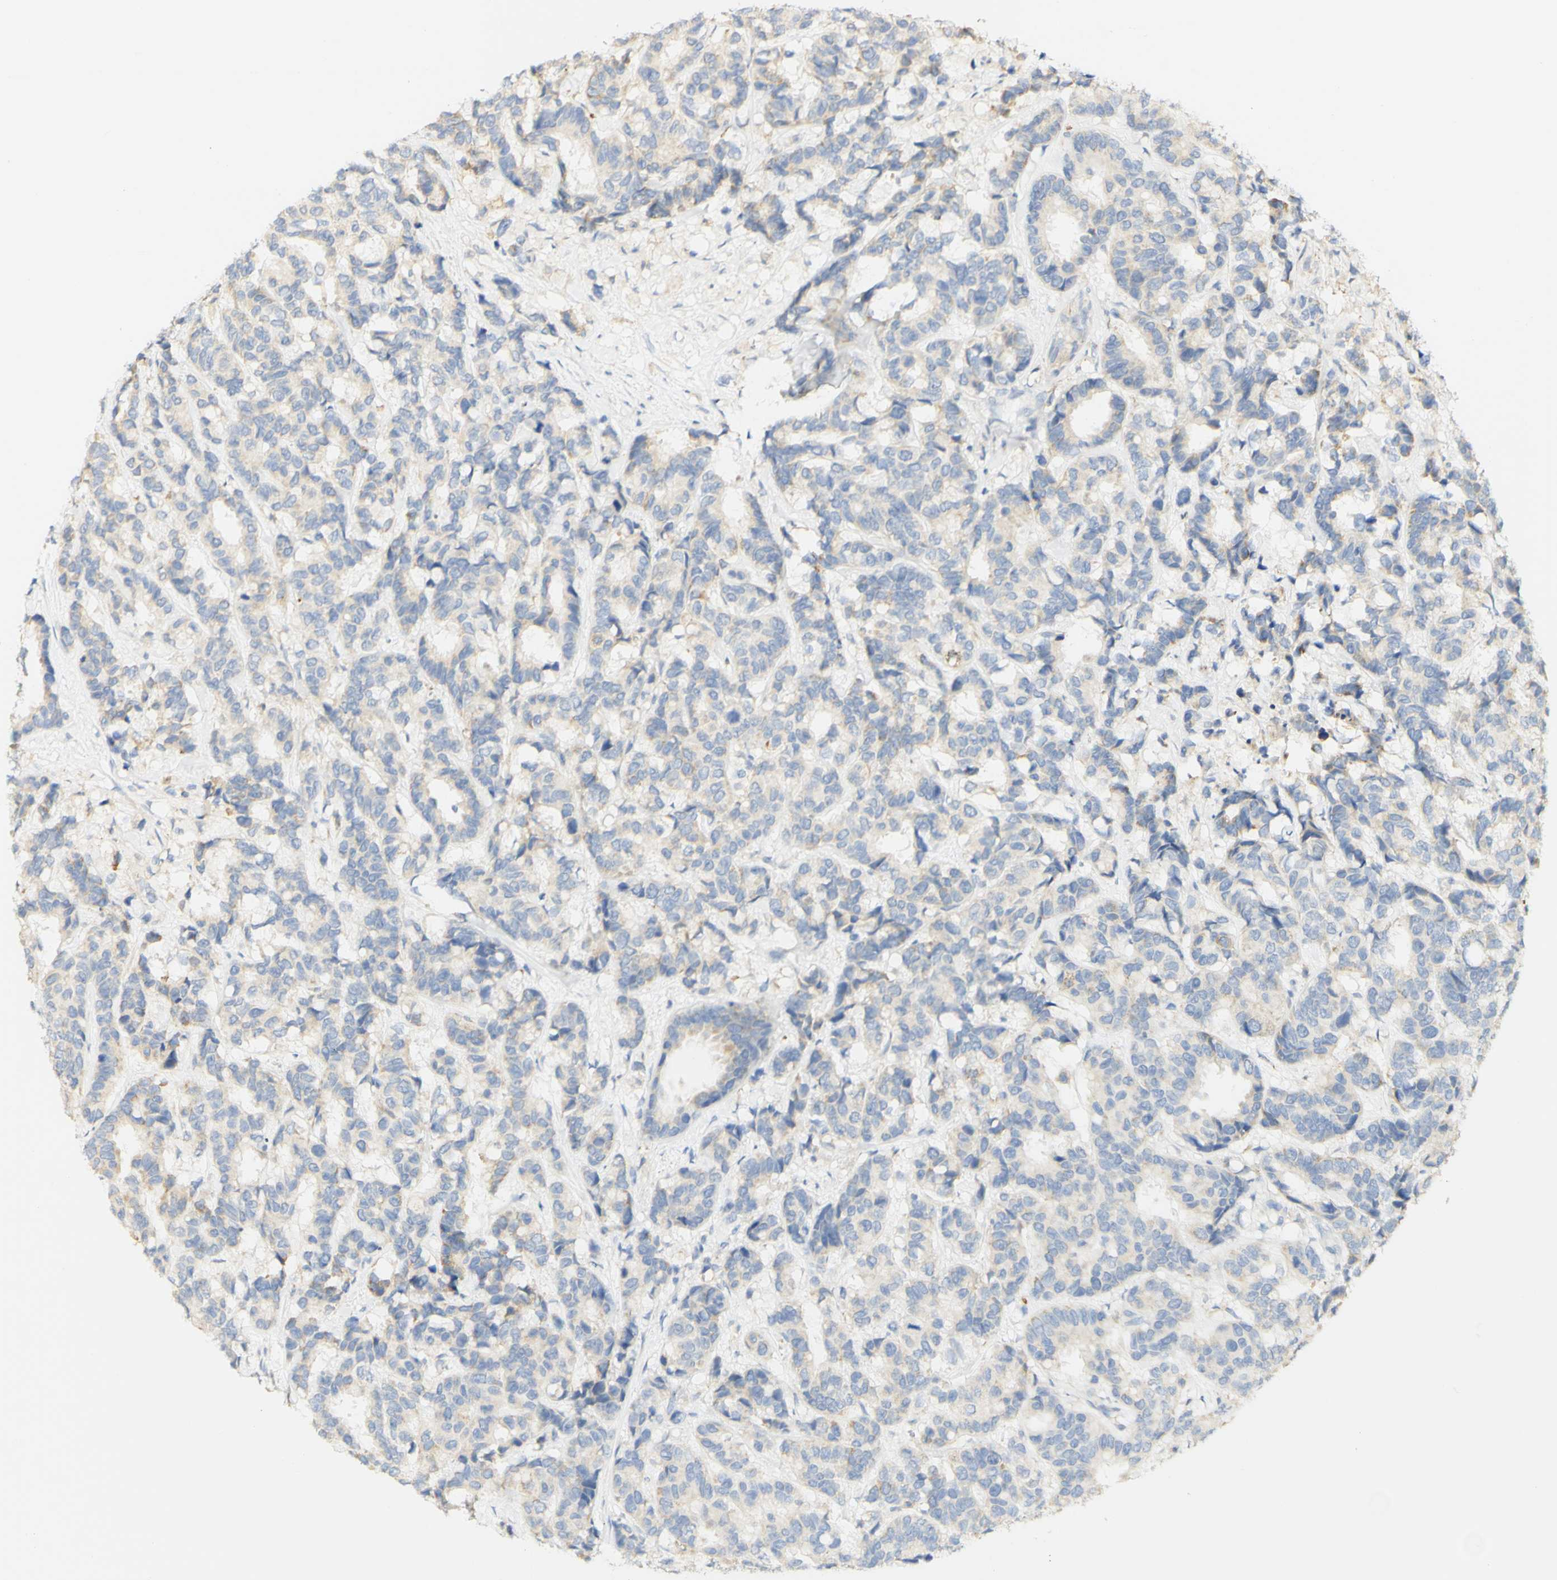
{"staining": {"intensity": "weak", "quantity": "<25%", "location": "cytoplasmic/membranous"}, "tissue": "breast cancer", "cell_type": "Tumor cells", "image_type": "cancer", "snomed": [{"axis": "morphology", "description": "Duct carcinoma"}, {"axis": "topography", "description": "Breast"}], "caption": "DAB (3,3'-diaminobenzidine) immunohistochemical staining of breast invasive ductal carcinoma displays no significant expression in tumor cells. (Stains: DAB IHC with hematoxylin counter stain, Microscopy: brightfield microscopy at high magnification).", "gene": "FCGRT", "patient": {"sex": "female", "age": 87}}